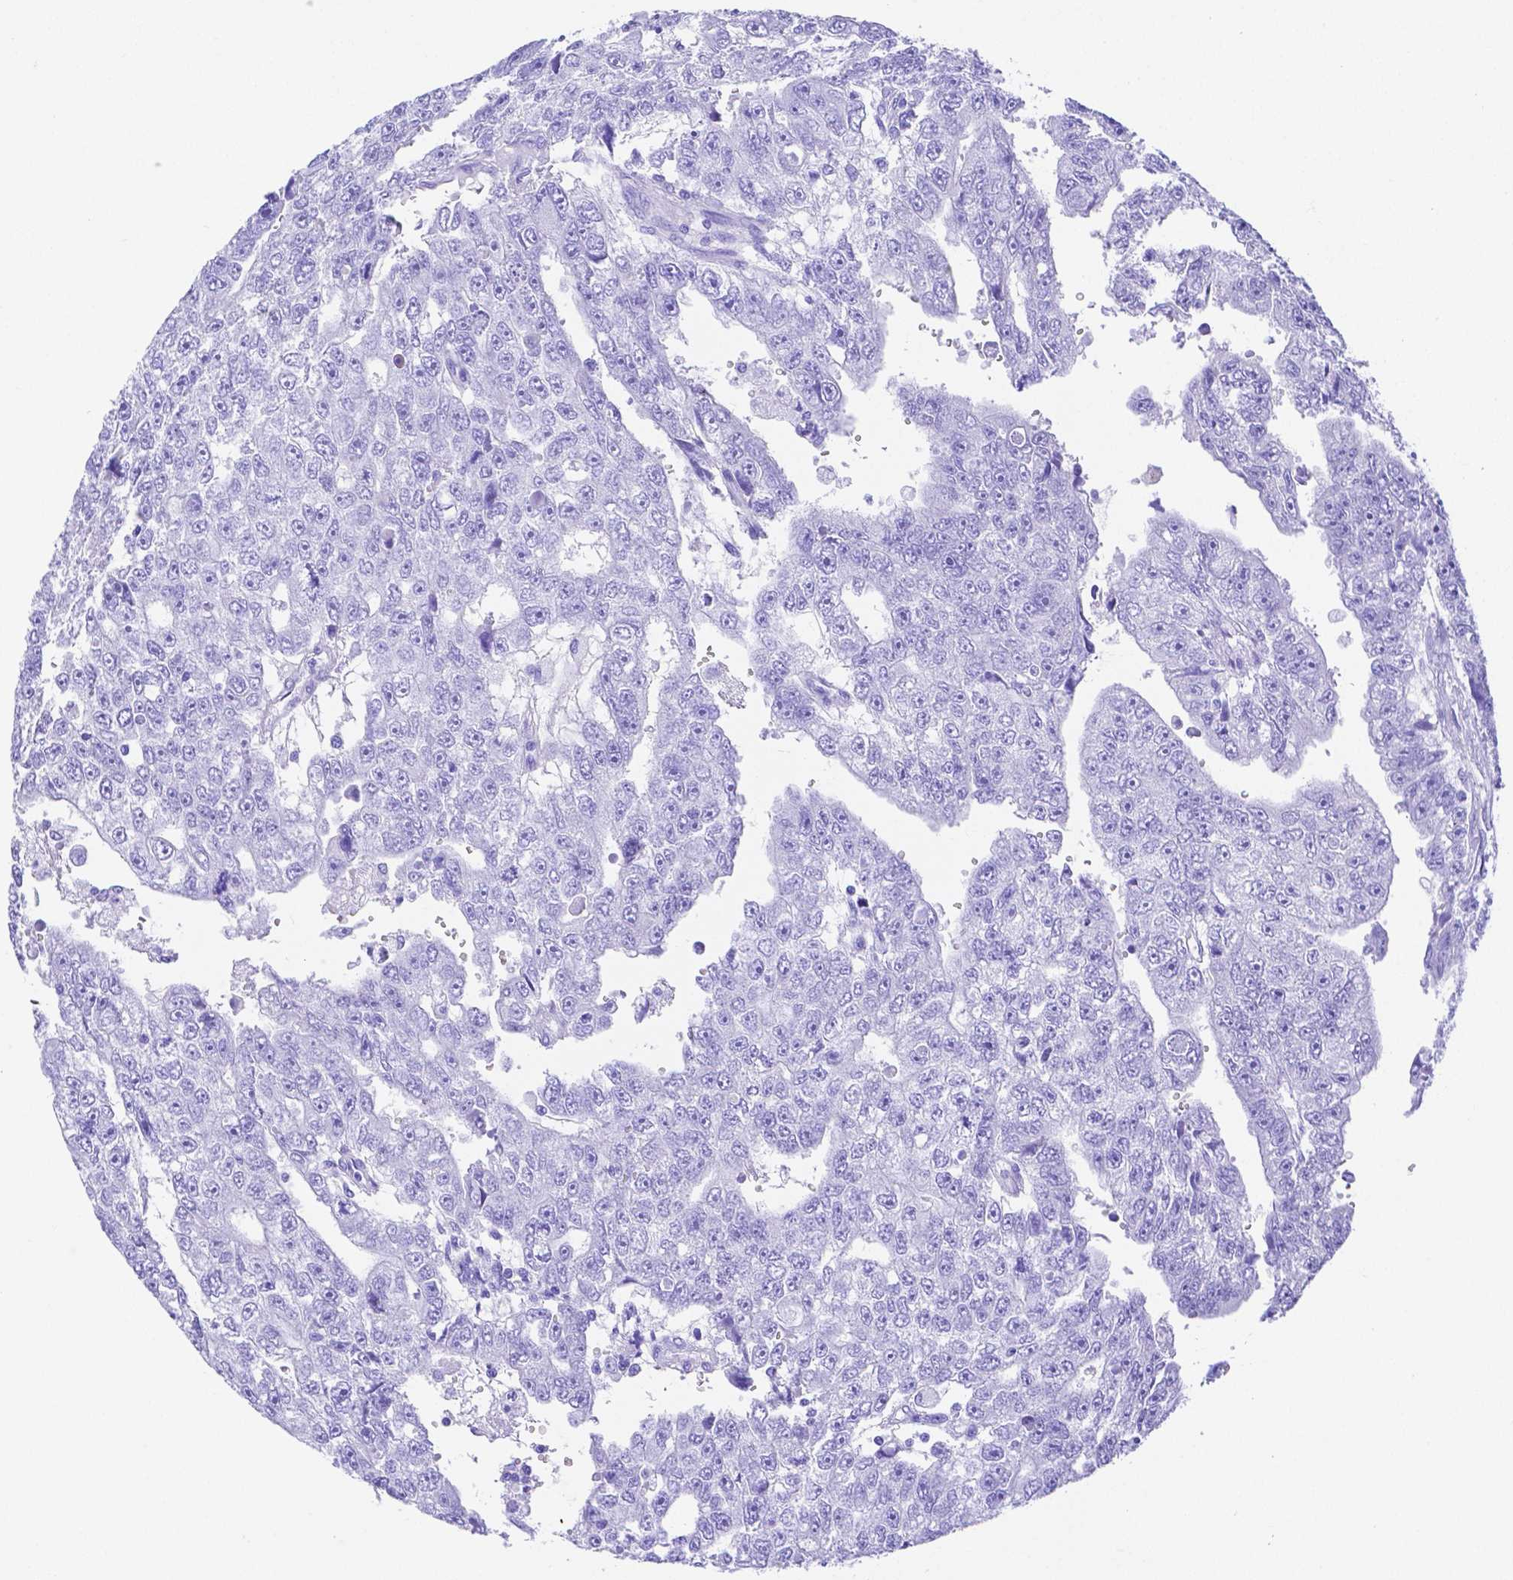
{"staining": {"intensity": "negative", "quantity": "none", "location": "none"}, "tissue": "testis cancer", "cell_type": "Tumor cells", "image_type": "cancer", "snomed": [{"axis": "morphology", "description": "Carcinoma, Embryonal, NOS"}, {"axis": "topography", "description": "Testis"}], "caption": "This is an immunohistochemistry histopathology image of human embryonal carcinoma (testis). There is no expression in tumor cells.", "gene": "SMR3A", "patient": {"sex": "male", "age": 20}}